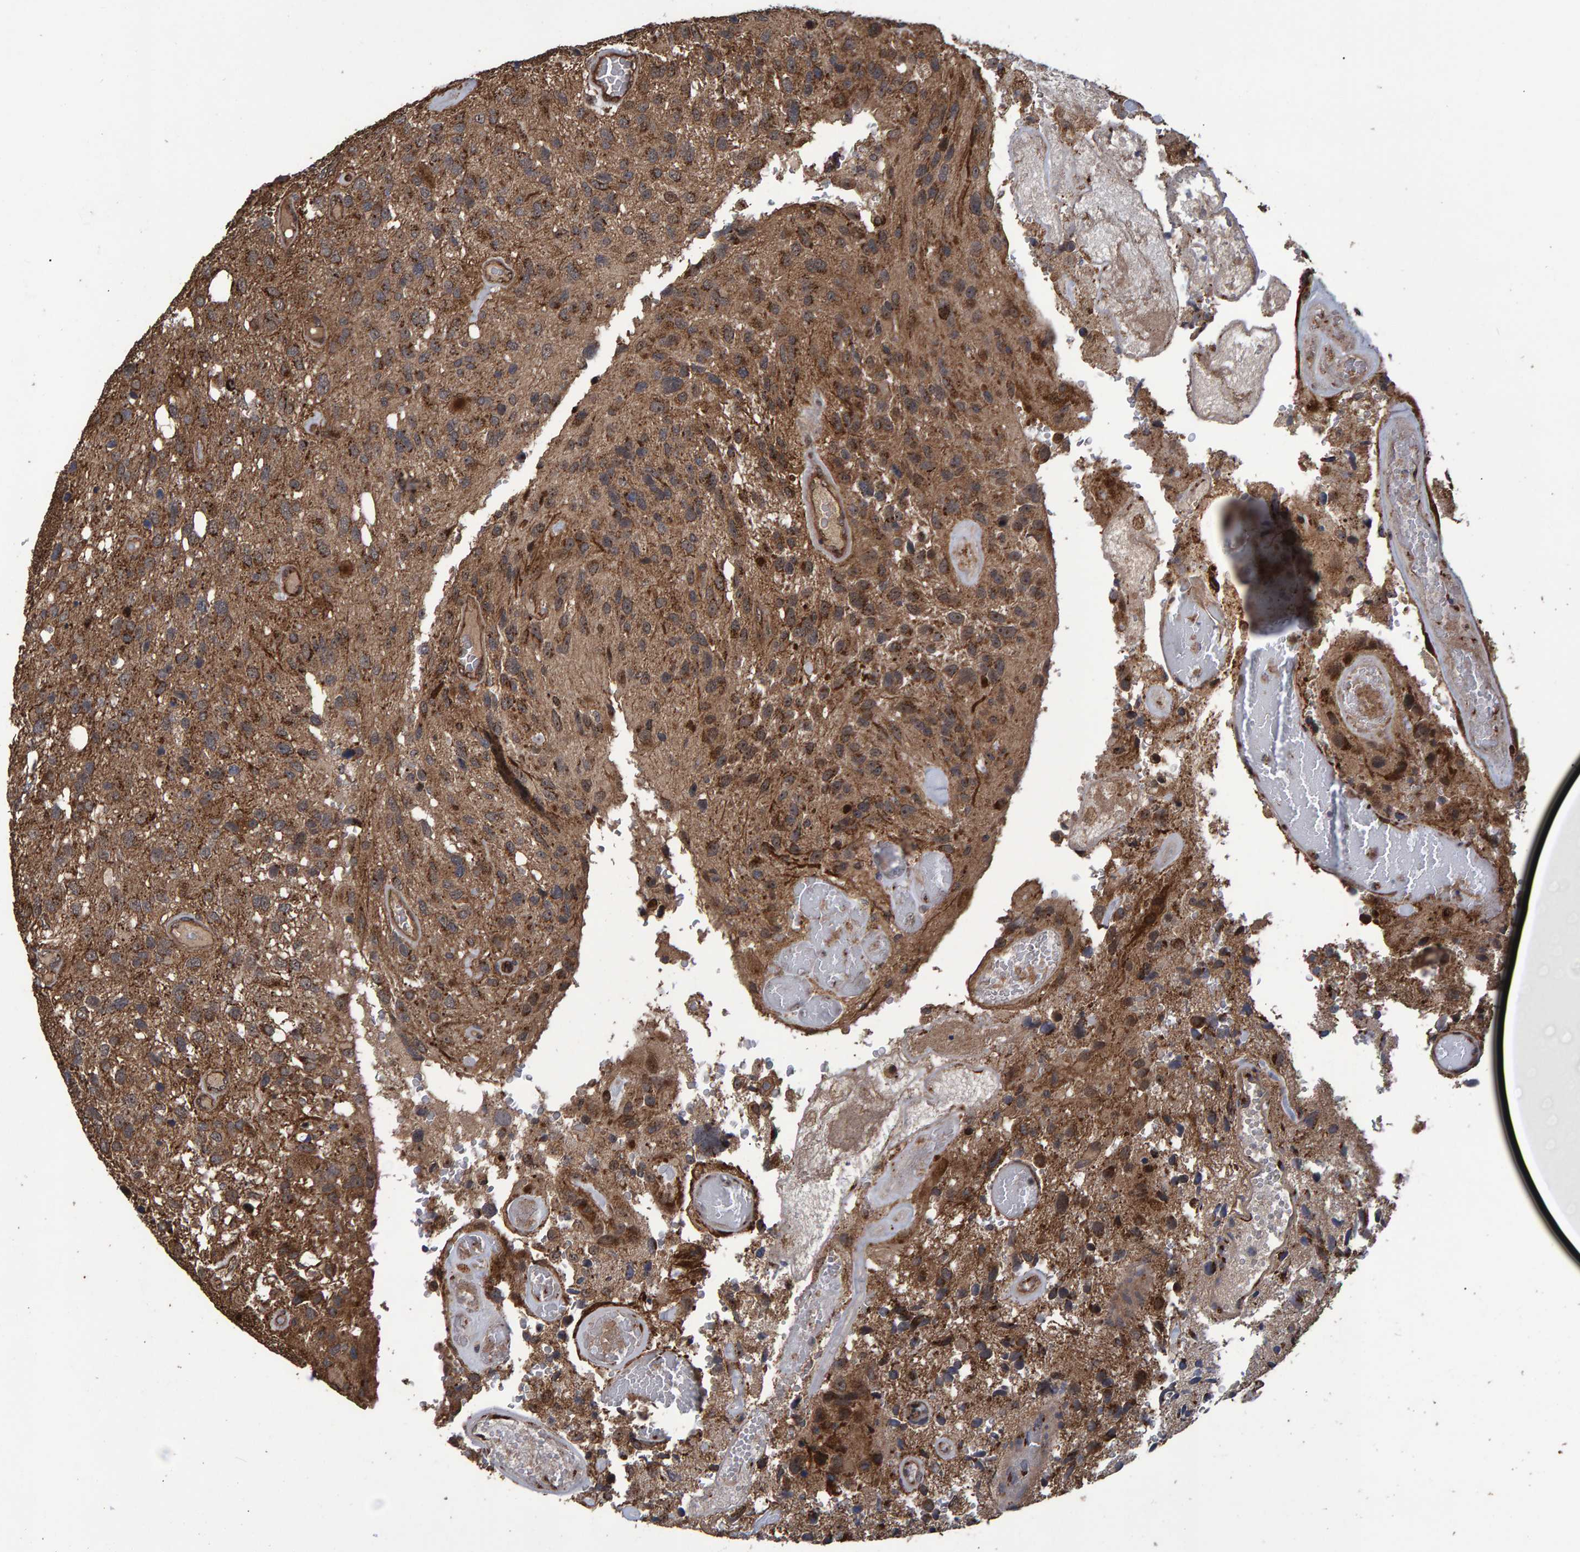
{"staining": {"intensity": "moderate", "quantity": ">75%", "location": "cytoplasmic/membranous"}, "tissue": "glioma", "cell_type": "Tumor cells", "image_type": "cancer", "snomed": [{"axis": "morphology", "description": "Glioma, malignant, High grade"}, {"axis": "topography", "description": "Brain"}], "caption": "A brown stain highlights moderate cytoplasmic/membranous expression of a protein in human malignant glioma (high-grade) tumor cells.", "gene": "TRIM68", "patient": {"sex": "female", "age": 58}}